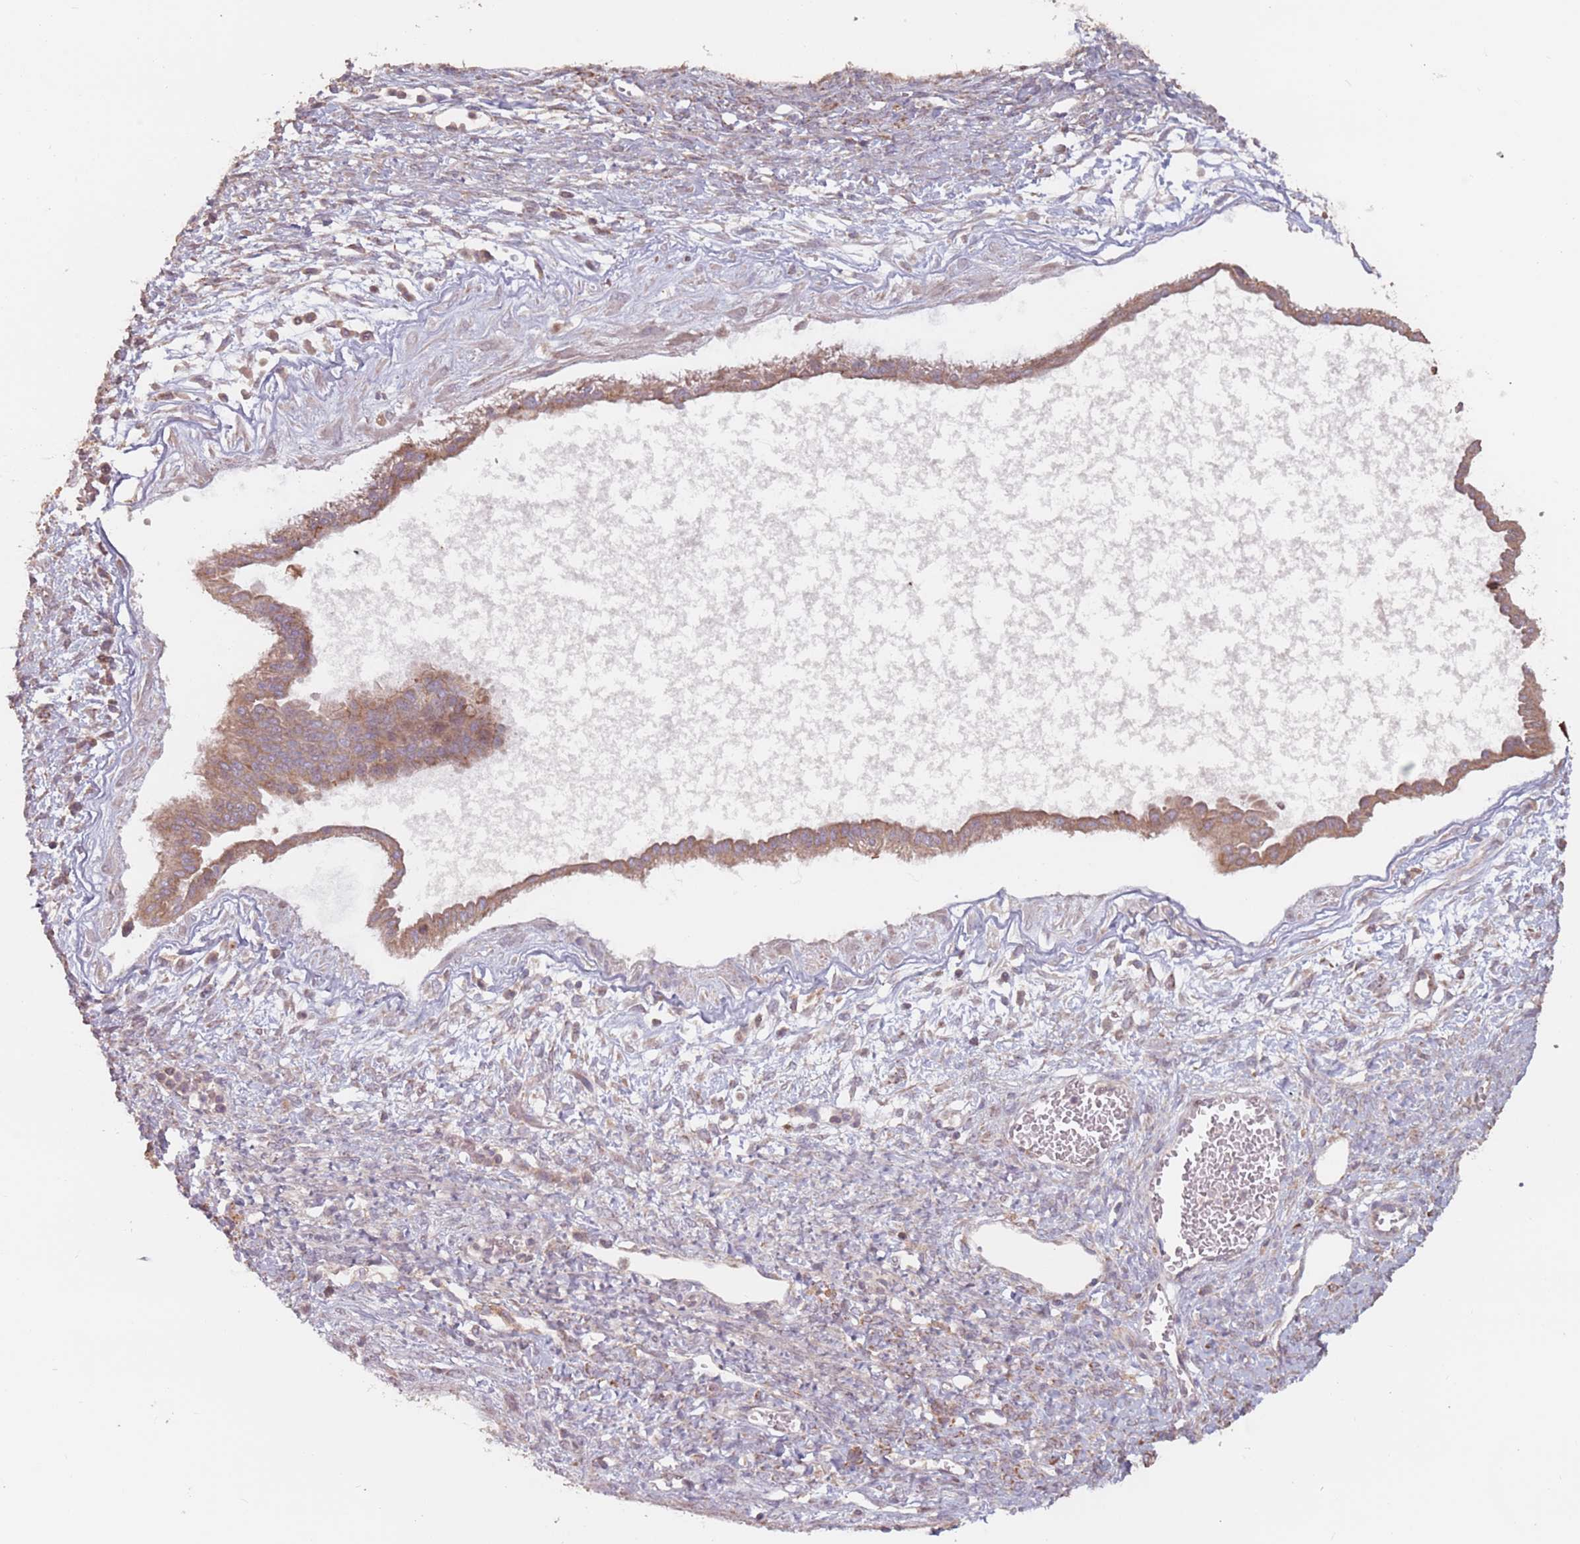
{"staining": {"intensity": "moderate", "quantity": ">75%", "location": "cytoplasmic/membranous"}, "tissue": "ovarian cancer", "cell_type": "Tumor cells", "image_type": "cancer", "snomed": [{"axis": "morphology", "description": "Cystadenocarcinoma, mucinous, NOS"}, {"axis": "topography", "description": "Ovary"}], "caption": "Immunohistochemical staining of human ovarian cancer (mucinous cystadenocarcinoma) exhibits moderate cytoplasmic/membranous protein positivity in about >75% of tumor cells. (DAB (3,3'-diaminobenzidine) IHC, brown staining for protein, blue staining for nuclei).", "gene": "VPS52", "patient": {"sex": "female", "age": 73}}